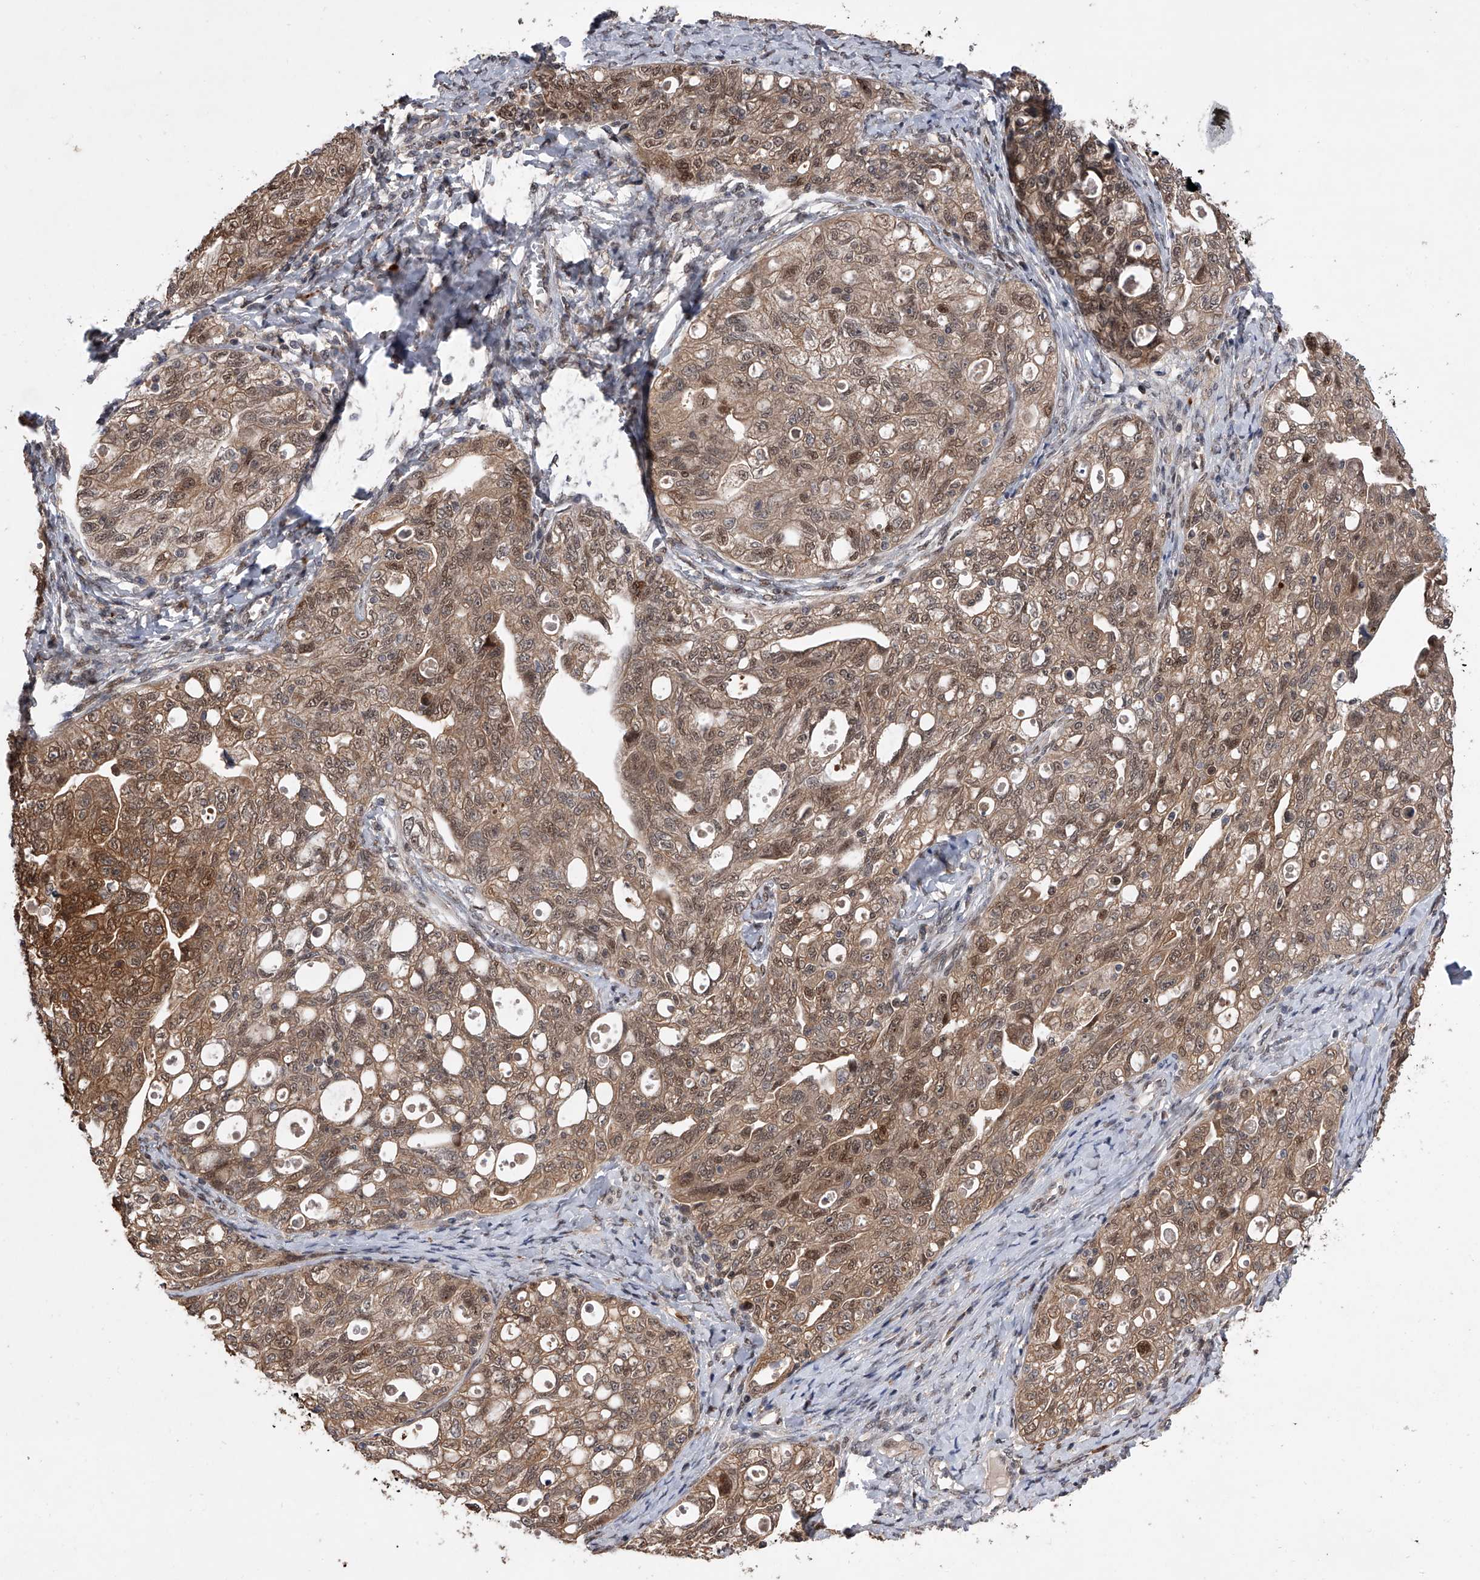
{"staining": {"intensity": "moderate", "quantity": ">75%", "location": "cytoplasmic/membranous,nuclear"}, "tissue": "ovarian cancer", "cell_type": "Tumor cells", "image_type": "cancer", "snomed": [{"axis": "morphology", "description": "Carcinoma, NOS"}, {"axis": "morphology", "description": "Cystadenocarcinoma, serous, NOS"}, {"axis": "topography", "description": "Ovary"}], "caption": "Carcinoma (ovarian) stained with immunohistochemistry (IHC) demonstrates moderate cytoplasmic/membranous and nuclear positivity in approximately >75% of tumor cells.", "gene": "BHLHE23", "patient": {"sex": "female", "age": 69}}